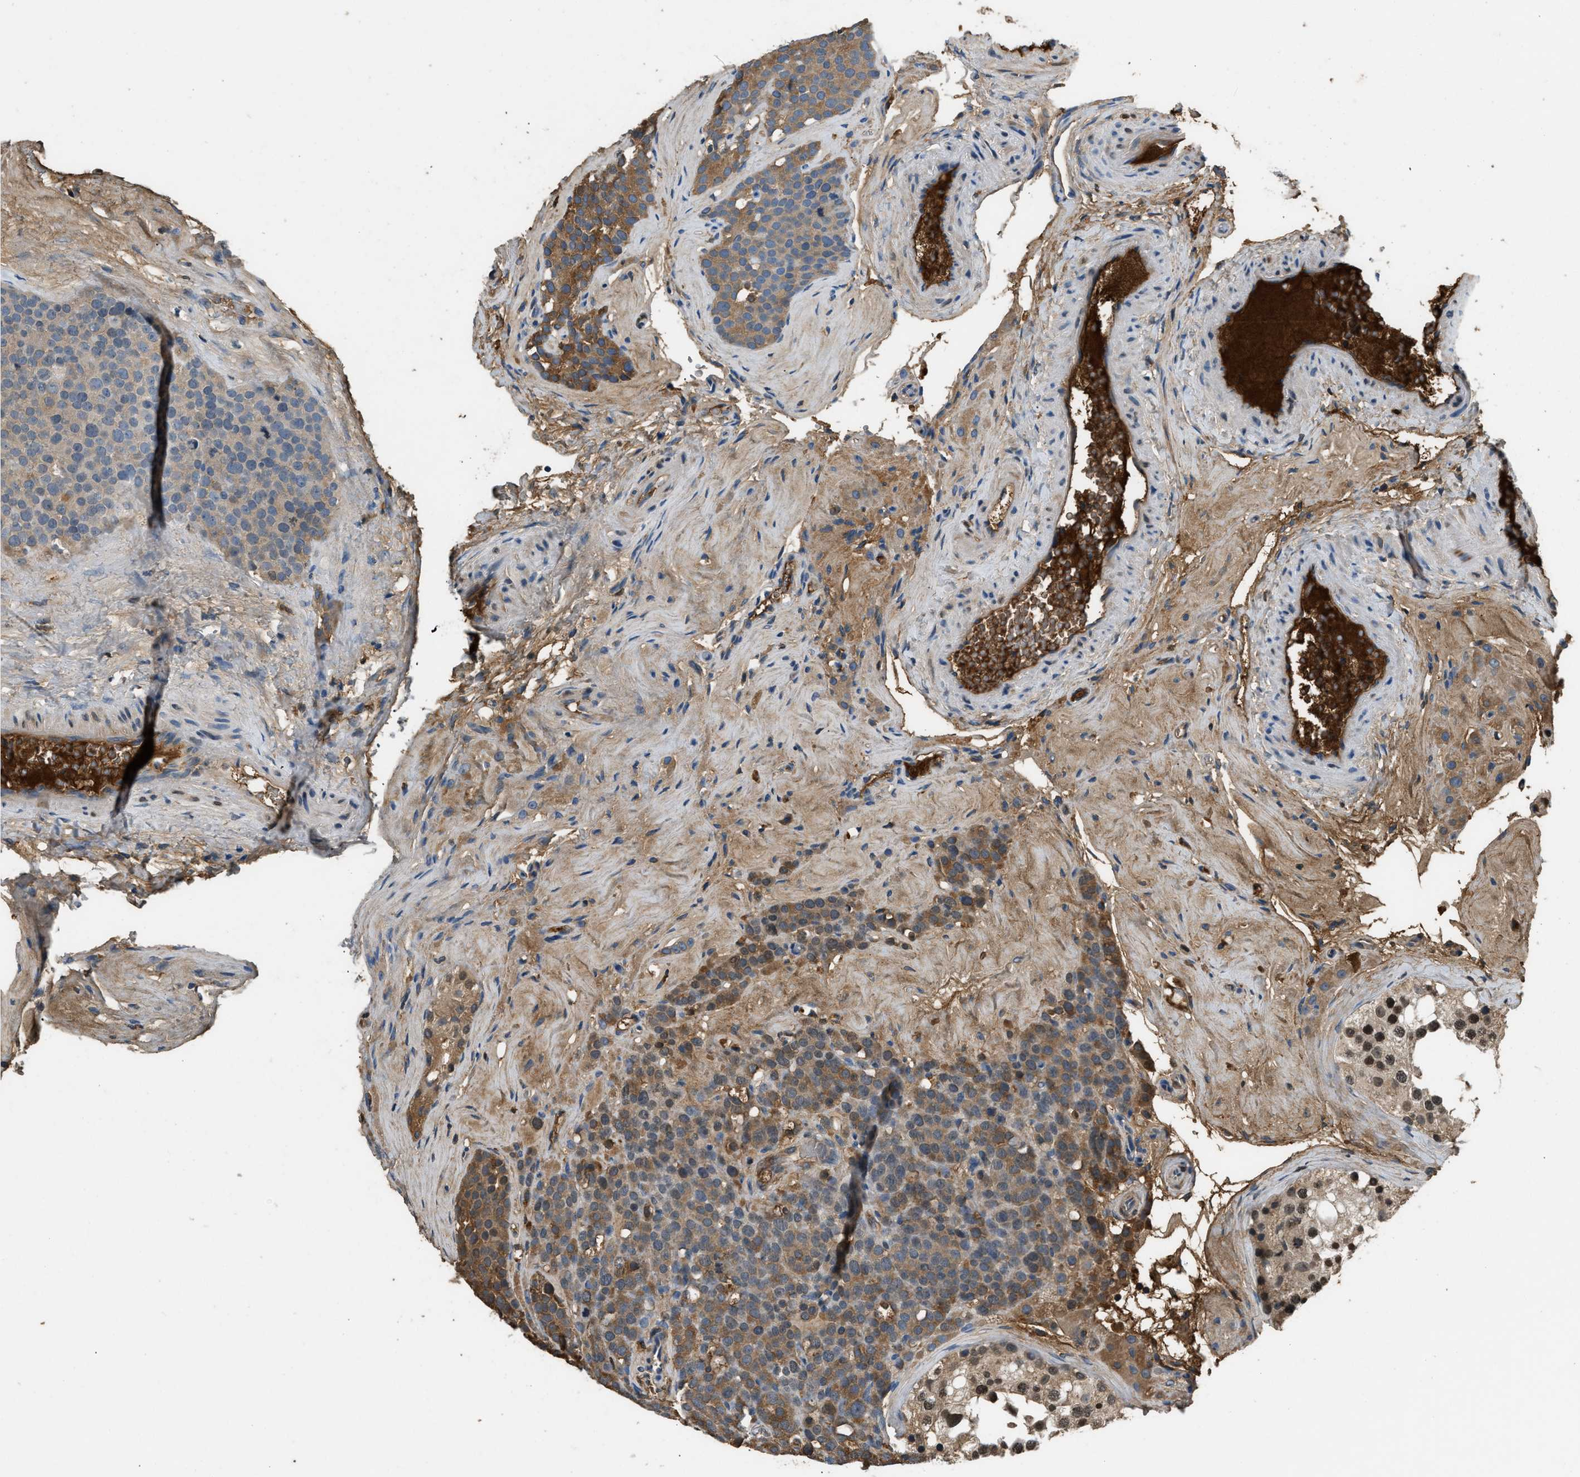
{"staining": {"intensity": "moderate", "quantity": ">75%", "location": "cytoplasmic/membranous"}, "tissue": "testis cancer", "cell_type": "Tumor cells", "image_type": "cancer", "snomed": [{"axis": "morphology", "description": "Seminoma, NOS"}, {"axis": "topography", "description": "Testis"}], "caption": "This histopathology image exhibits testis seminoma stained with IHC to label a protein in brown. The cytoplasmic/membranous of tumor cells show moderate positivity for the protein. Nuclei are counter-stained blue.", "gene": "STC1", "patient": {"sex": "male", "age": 71}}